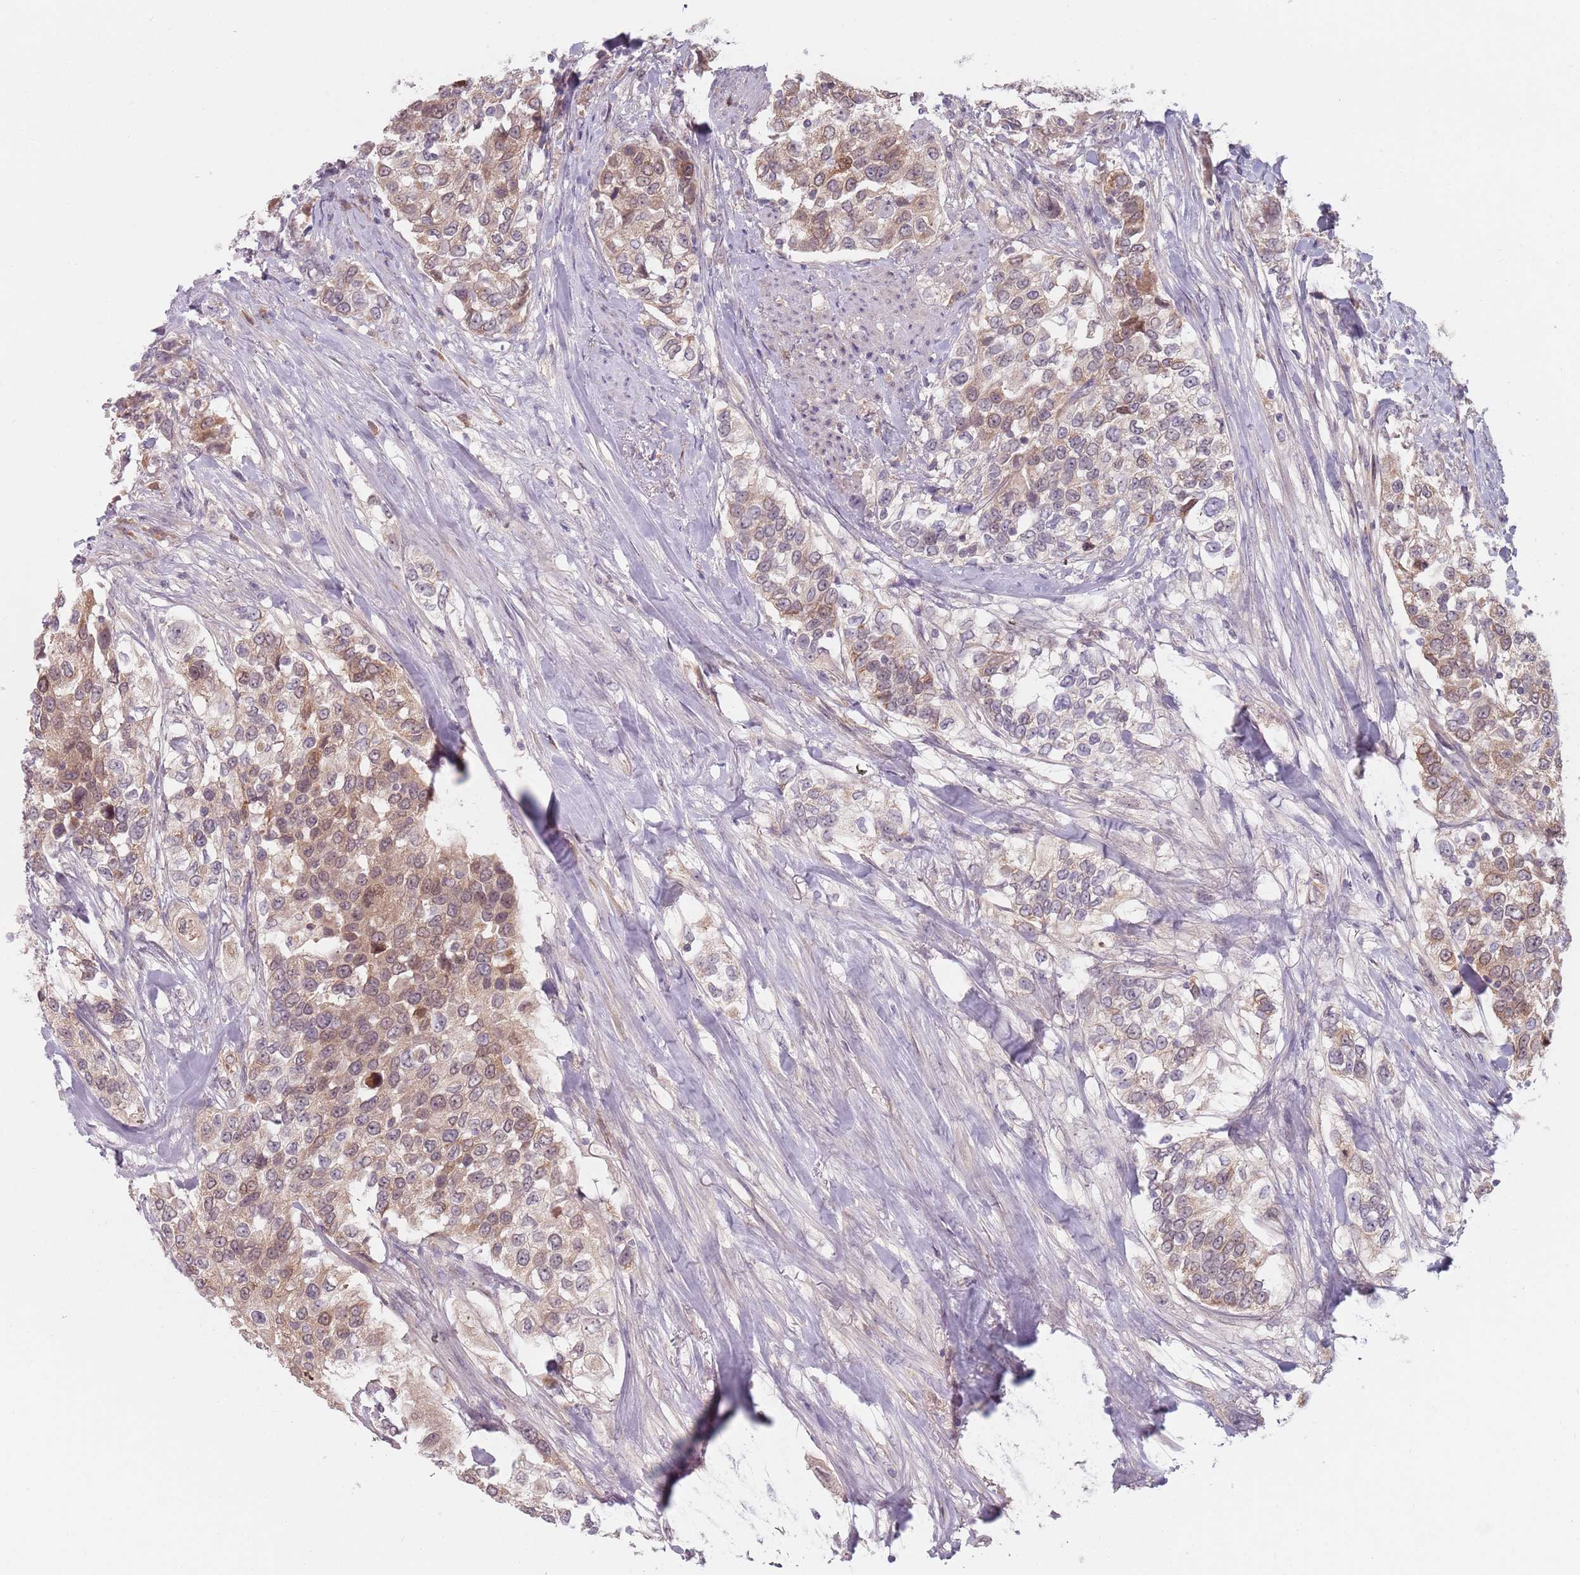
{"staining": {"intensity": "moderate", "quantity": "25%-75%", "location": "cytoplasmic/membranous,nuclear"}, "tissue": "urothelial cancer", "cell_type": "Tumor cells", "image_type": "cancer", "snomed": [{"axis": "morphology", "description": "Urothelial carcinoma, High grade"}, {"axis": "topography", "description": "Urinary bladder"}], "caption": "An image showing moderate cytoplasmic/membranous and nuclear positivity in approximately 25%-75% of tumor cells in high-grade urothelial carcinoma, as visualized by brown immunohistochemical staining.", "gene": "NAXE", "patient": {"sex": "female", "age": 80}}